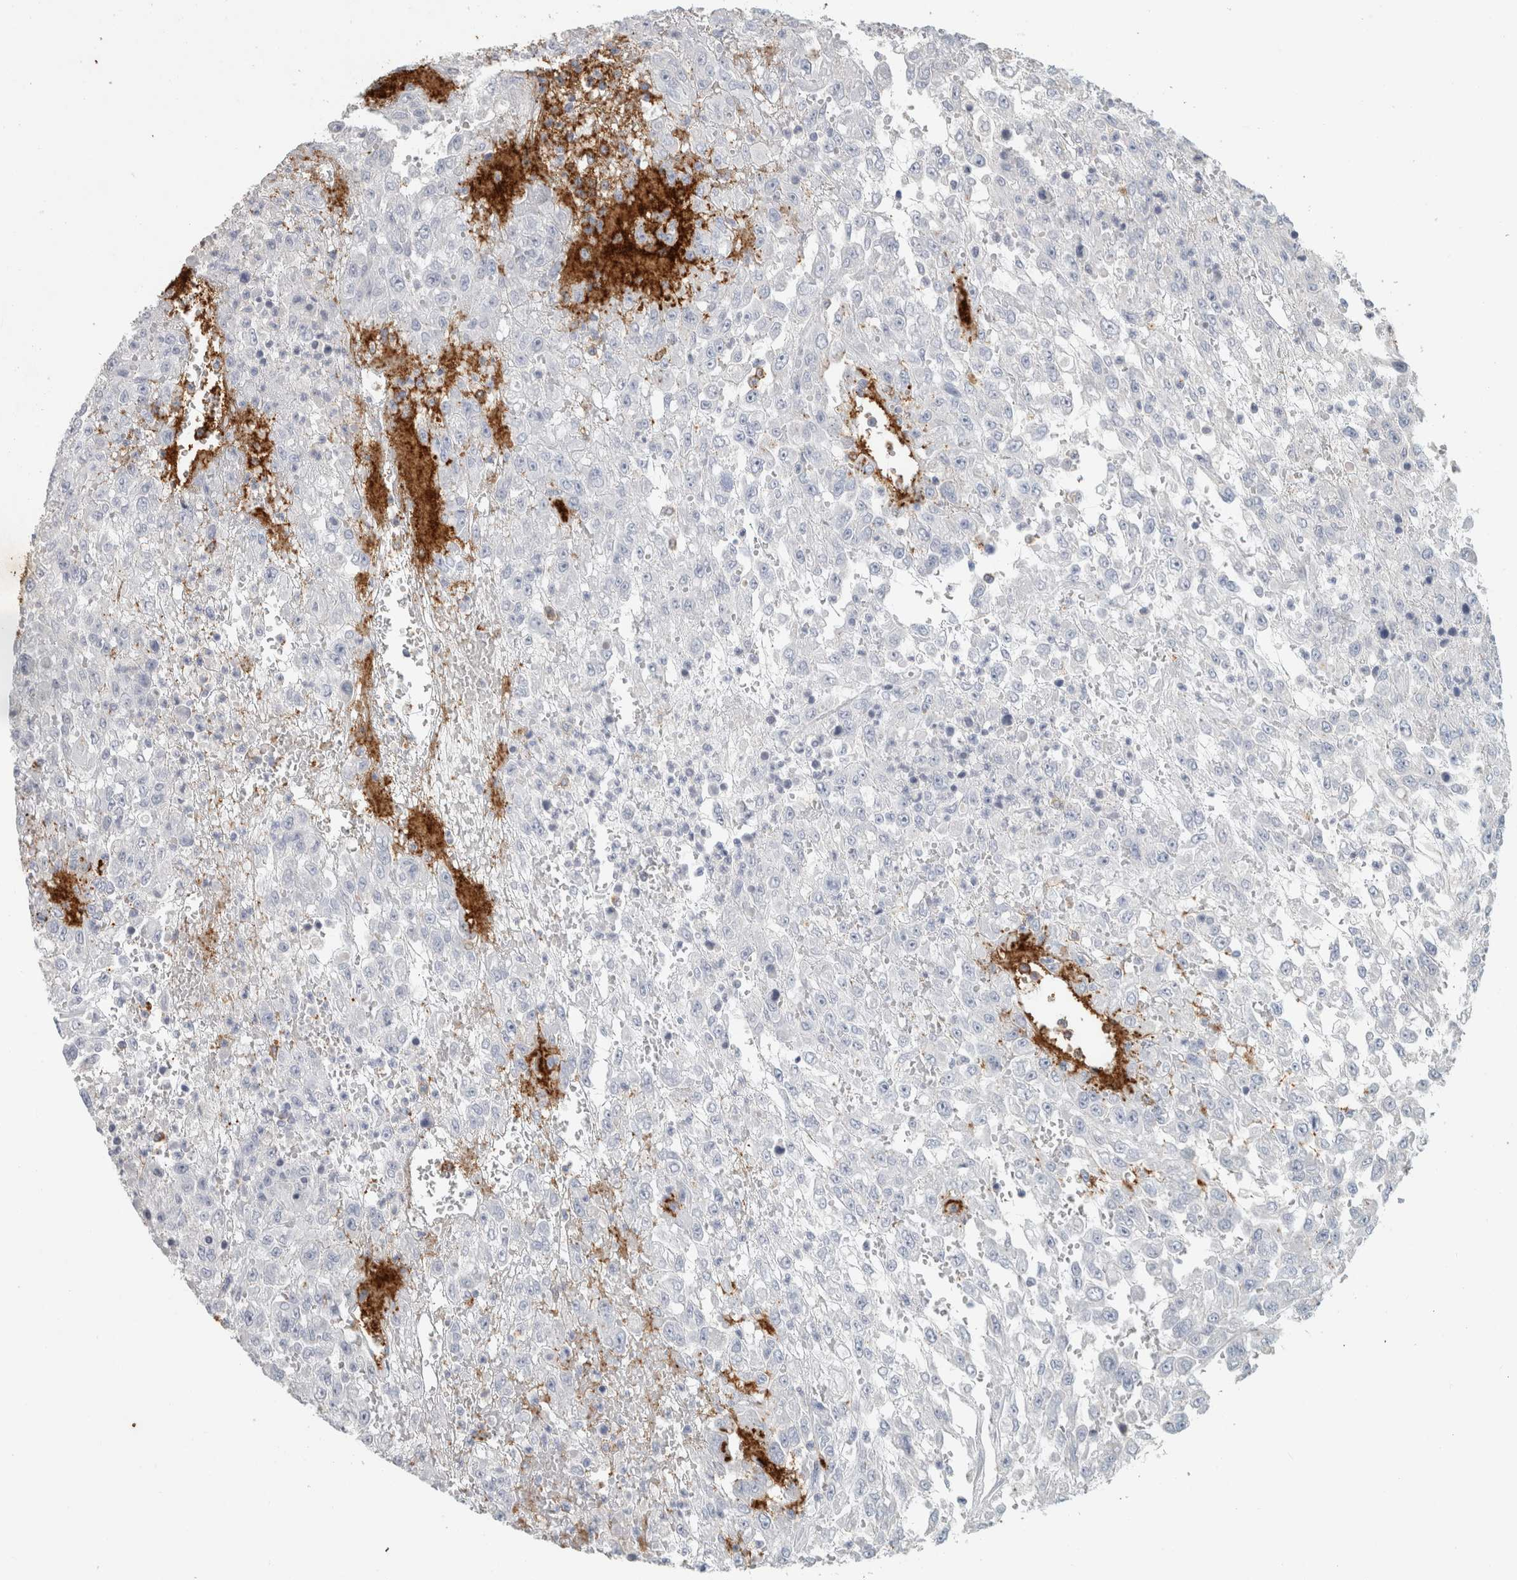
{"staining": {"intensity": "negative", "quantity": "none", "location": "none"}, "tissue": "urothelial cancer", "cell_type": "Tumor cells", "image_type": "cancer", "snomed": [{"axis": "morphology", "description": "Urothelial carcinoma, High grade"}, {"axis": "topography", "description": "Urinary bladder"}], "caption": "A high-resolution micrograph shows immunohistochemistry (IHC) staining of urothelial carcinoma (high-grade), which shows no significant expression in tumor cells.", "gene": "CD36", "patient": {"sex": "male", "age": 46}}